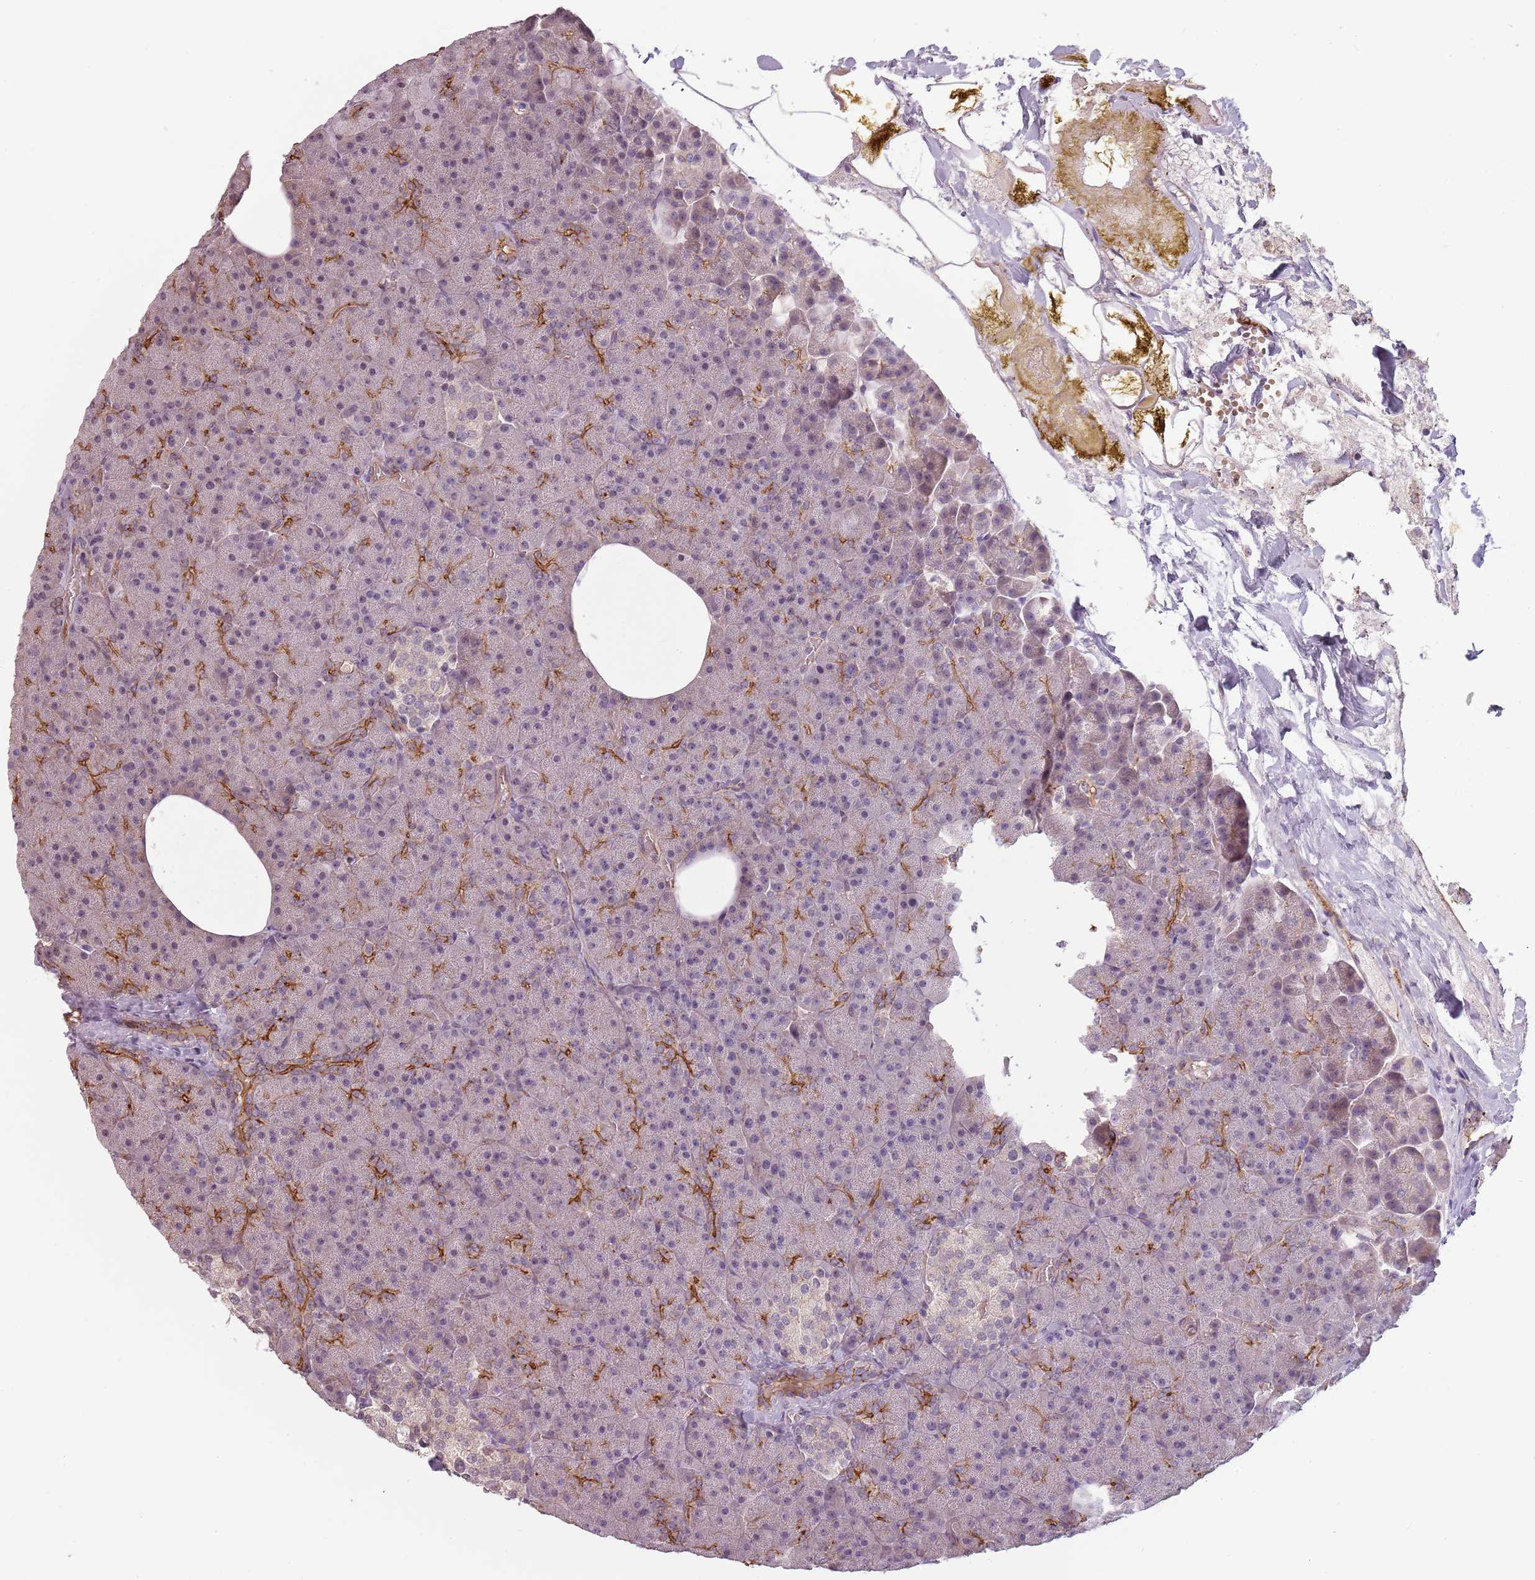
{"staining": {"intensity": "moderate", "quantity": "<25%", "location": "cytoplasmic/membranous"}, "tissue": "pancreas", "cell_type": "Exocrine glandular cells", "image_type": "normal", "snomed": [{"axis": "morphology", "description": "Normal tissue, NOS"}, {"axis": "morphology", "description": "Carcinoid, malignant, NOS"}, {"axis": "topography", "description": "Pancreas"}], "caption": "Moderate cytoplasmic/membranous positivity is identified in approximately <25% of exocrine glandular cells in normal pancreas. (DAB IHC with brightfield microscopy, high magnification).", "gene": "PPP1R14C", "patient": {"sex": "female", "age": 35}}